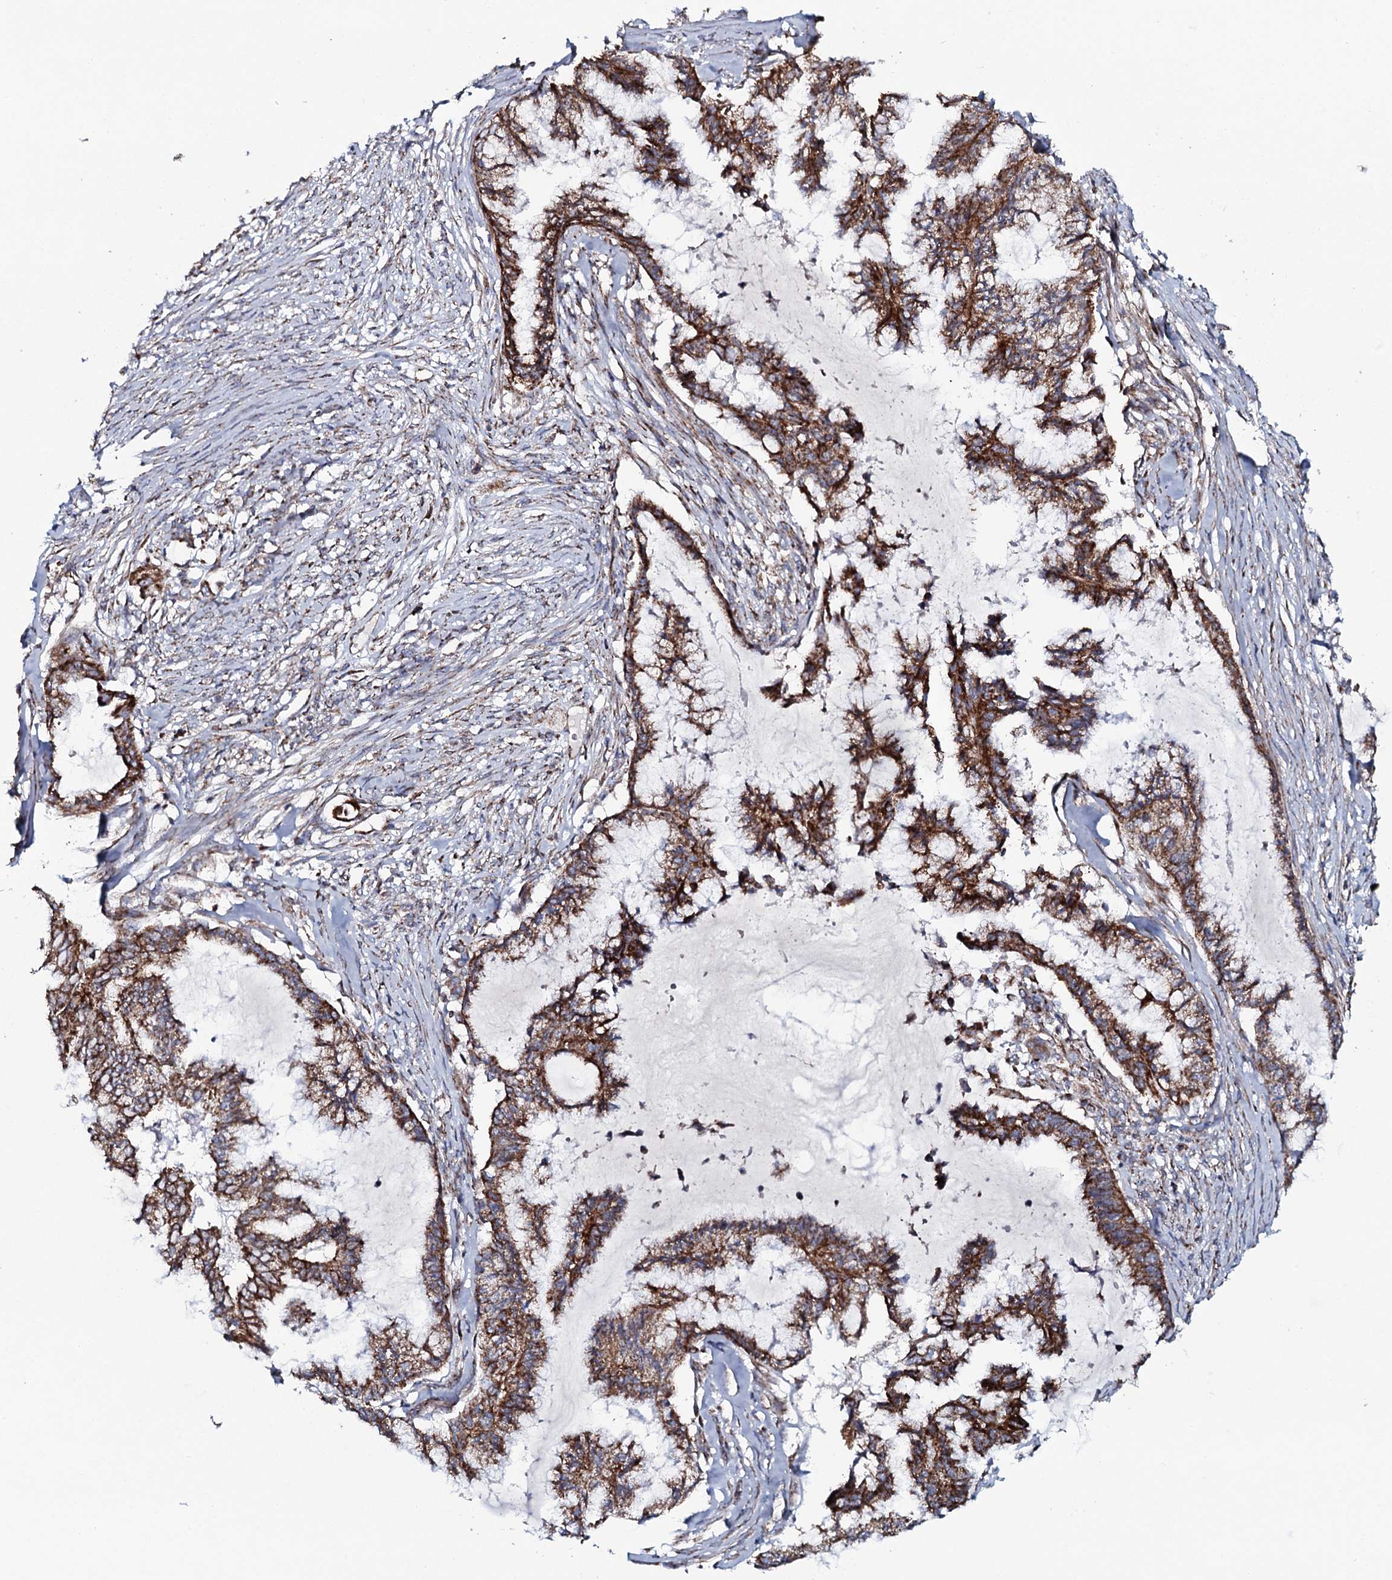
{"staining": {"intensity": "strong", "quantity": ">75%", "location": "cytoplasmic/membranous"}, "tissue": "endometrial cancer", "cell_type": "Tumor cells", "image_type": "cancer", "snomed": [{"axis": "morphology", "description": "Adenocarcinoma, NOS"}, {"axis": "topography", "description": "Endometrium"}], "caption": "Approximately >75% of tumor cells in endometrial adenocarcinoma reveal strong cytoplasmic/membranous protein staining as visualized by brown immunohistochemical staining.", "gene": "EVC2", "patient": {"sex": "female", "age": 86}}